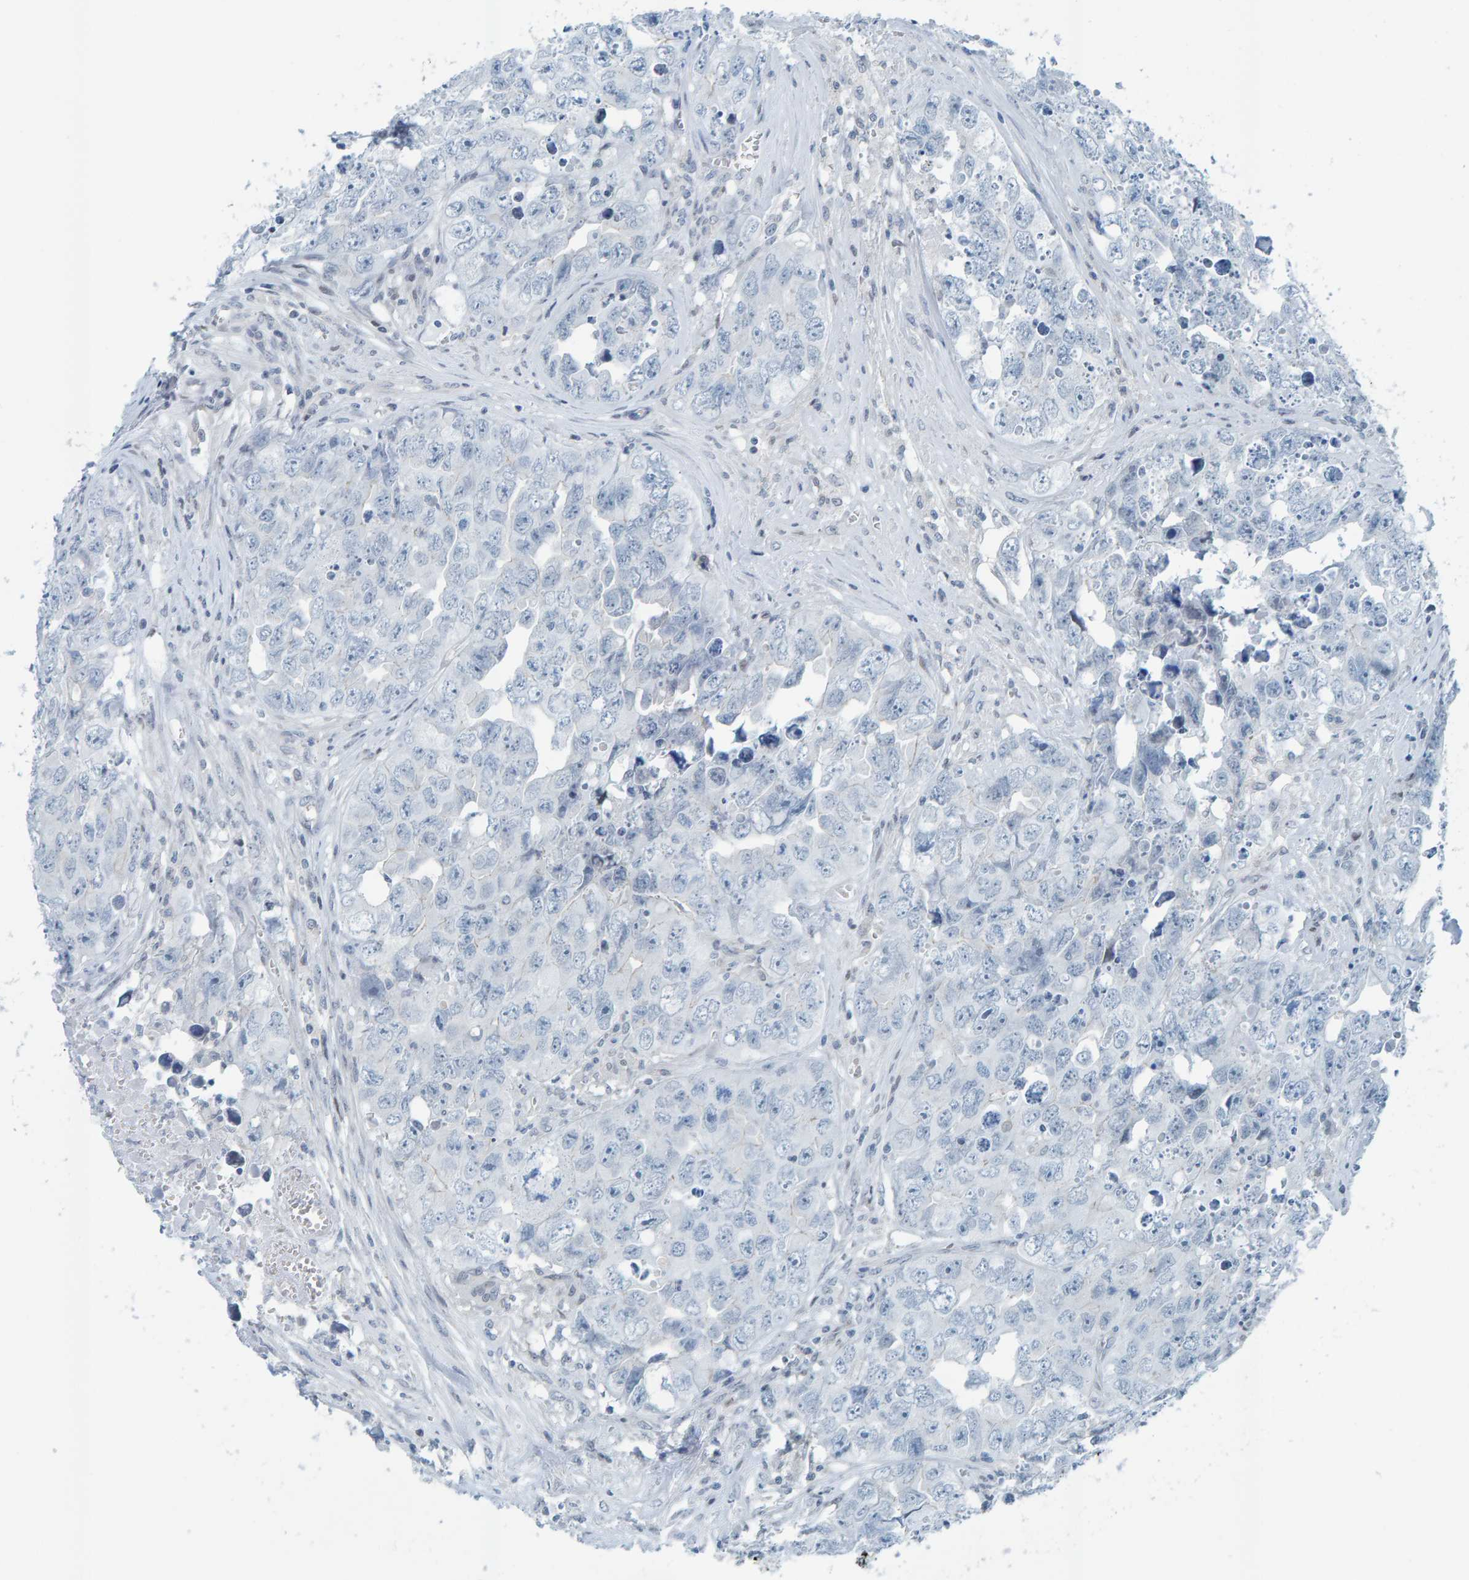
{"staining": {"intensity": "negative", "quantity": "none", "location": "none"}, "tissue": "testis cancer", "cell_type": "Tumor cells", "image_type": "cancer", "snomed": [{"axis": "morphology", "description": "Seminoma, NOS"}, {"axis": "morphology", "description": "Carcinoma, Embryonal, NOS"}, {"axis": "topography", "description": "Testis"}], "caption": "Seminoma (testis) stained for a protein using IHC shows no staining tumor cells.", "gene": "CNP", "patient": {"sex": "male", "age": 43}}